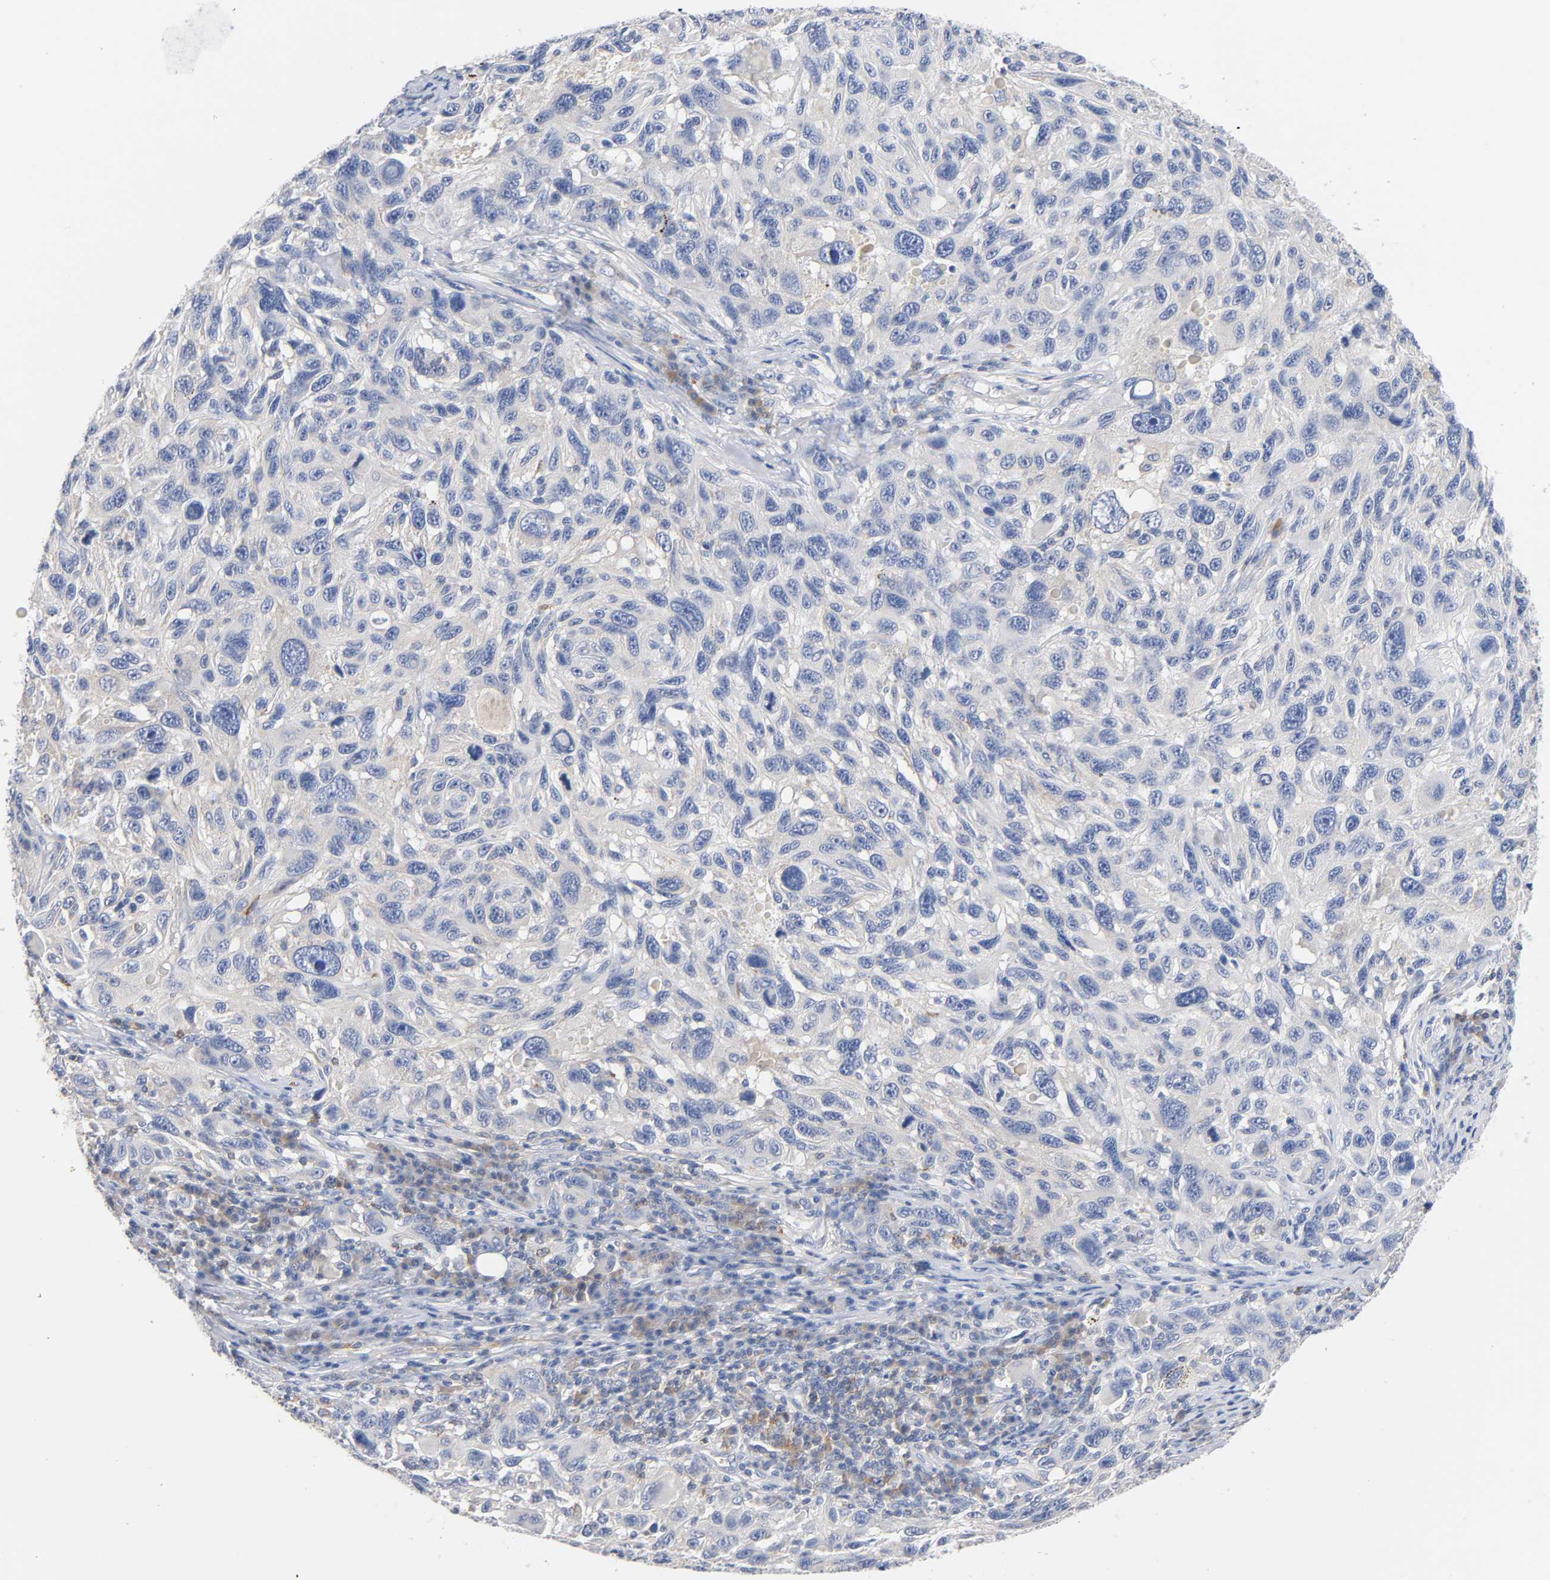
{"staining": {"intensity": "negative", "quantity": "none", "location": "none"}, "tissue": "melanoma", "cell_type": "Tumor cells", "image_type": "cancer", "snomed": [{"axis": "morphology", "description": "Malignant melanoma, NOS"}, {"axis": "topography", "description": "Skin"}], "caption": "Human melanoma stained for a protein using IHC shows no staining in tumor cells.", "gene": "MALT1", "patient": {"sex": "male", "age": 53}}